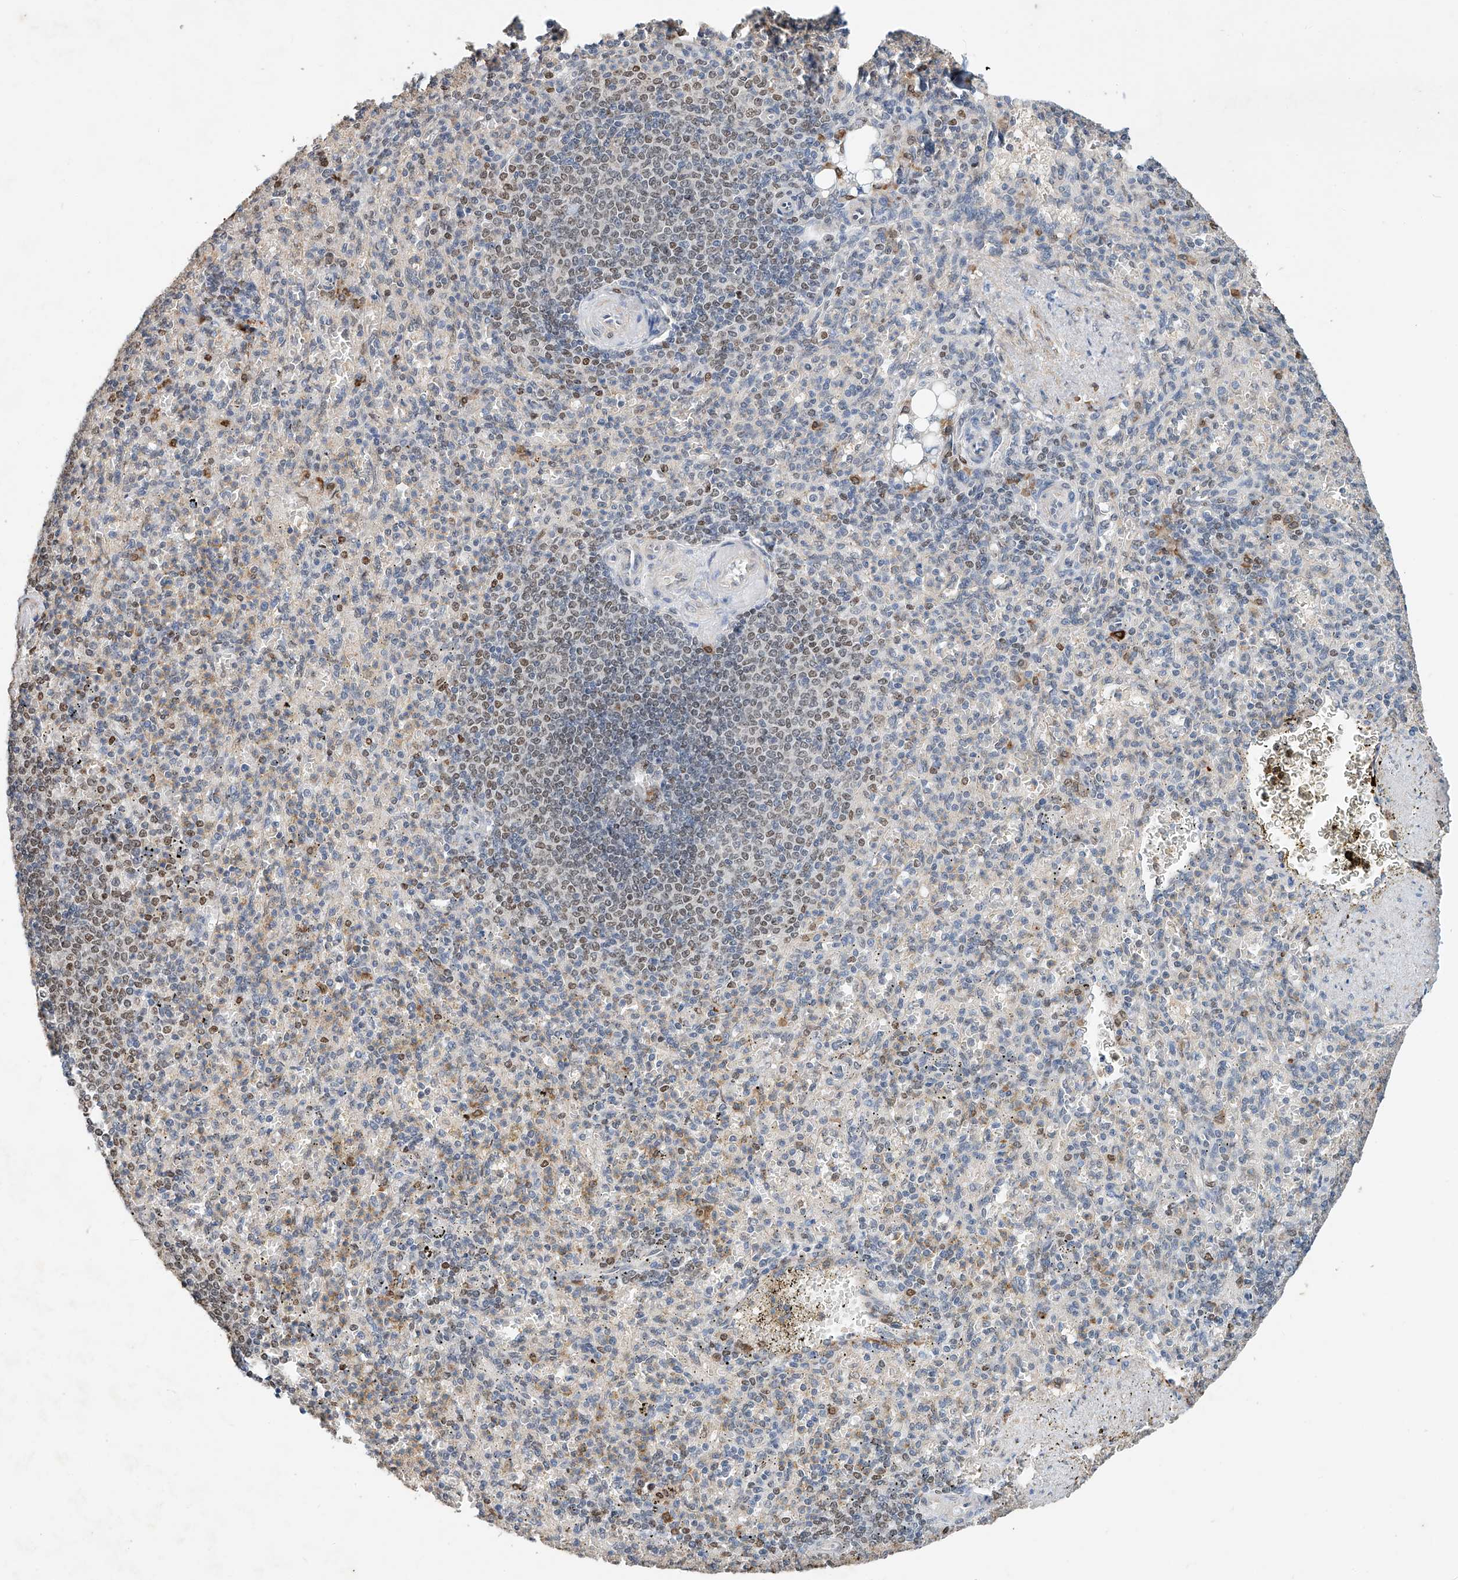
{"staining": {"intensity": "weak", "quantity": "<25%", "location": "cytoplasmic/membranous"}, "tissue": "spleen", "cell_type": "Cells in red pulp", "image_type": "normal", "snomed": [{"axis": "morphology", "description": "Normal tissue, NOS"}, {"axis": "topography", "description": "Spleen"}], "caption": "This is a image of immunohistochemistry staining of unremarkable spleen, which shows no positivity in cells in red pulp. (DAB (3,3'-diaminobenzidine) IHC with hematoxylin counter stain).", "gene": "CTDP1", "patient": {"sex": "female", "age": 74}}